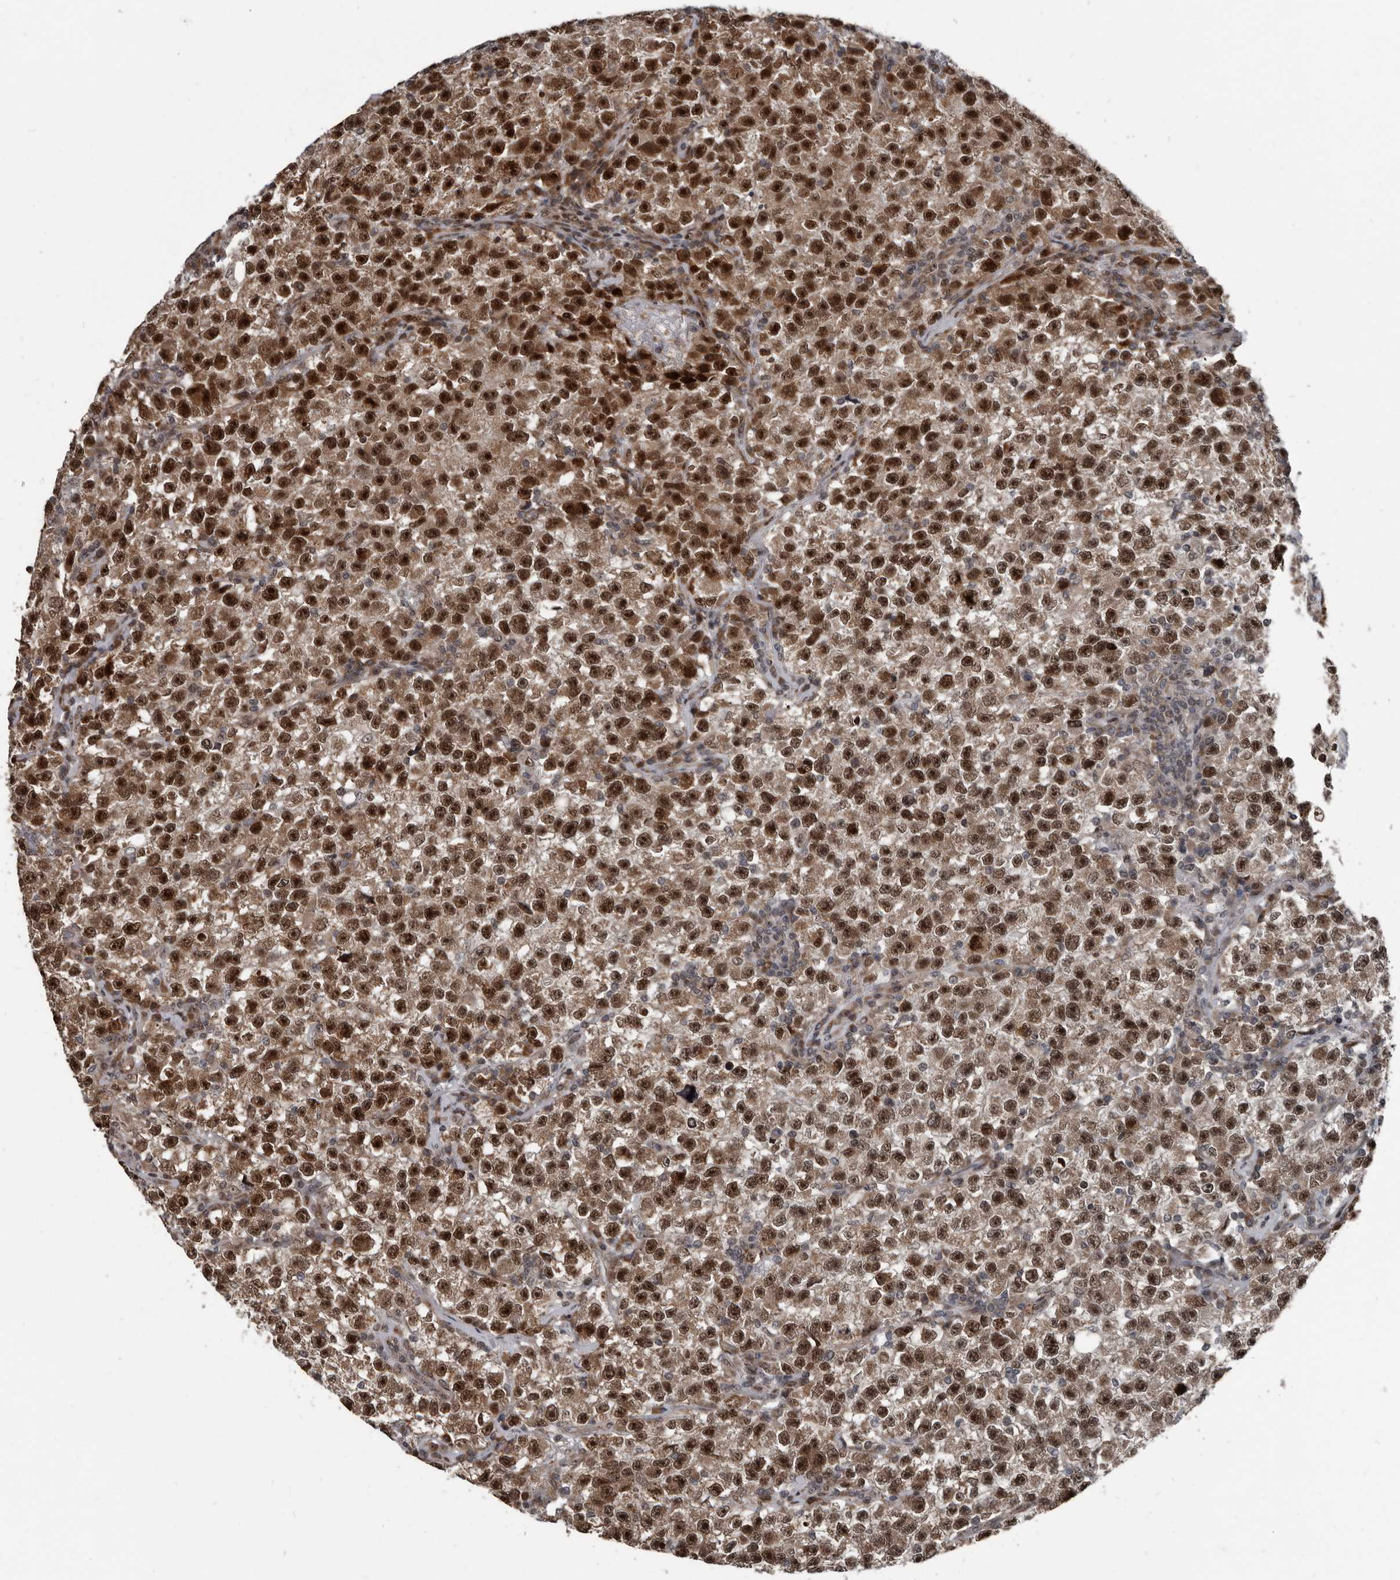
{"staining": {"intensity": "strong", "quantity": ">75%", "location": "nuclear"}, "tissue": "testis cancer", "cell_type": "Tumor cells", "image_type": "cancer", "snomed": [{"axis": "morphology", "description": "Seminoma, NOS"}, {"axis": "topography", "description": "Testis"}], "caption": "An image of testis cancer (seminoma) stained for a protein displays strong nuclear brown staining in tumor cells.", "gene": "CHD1L", "patient": {"sex": "male", "age": 22}}